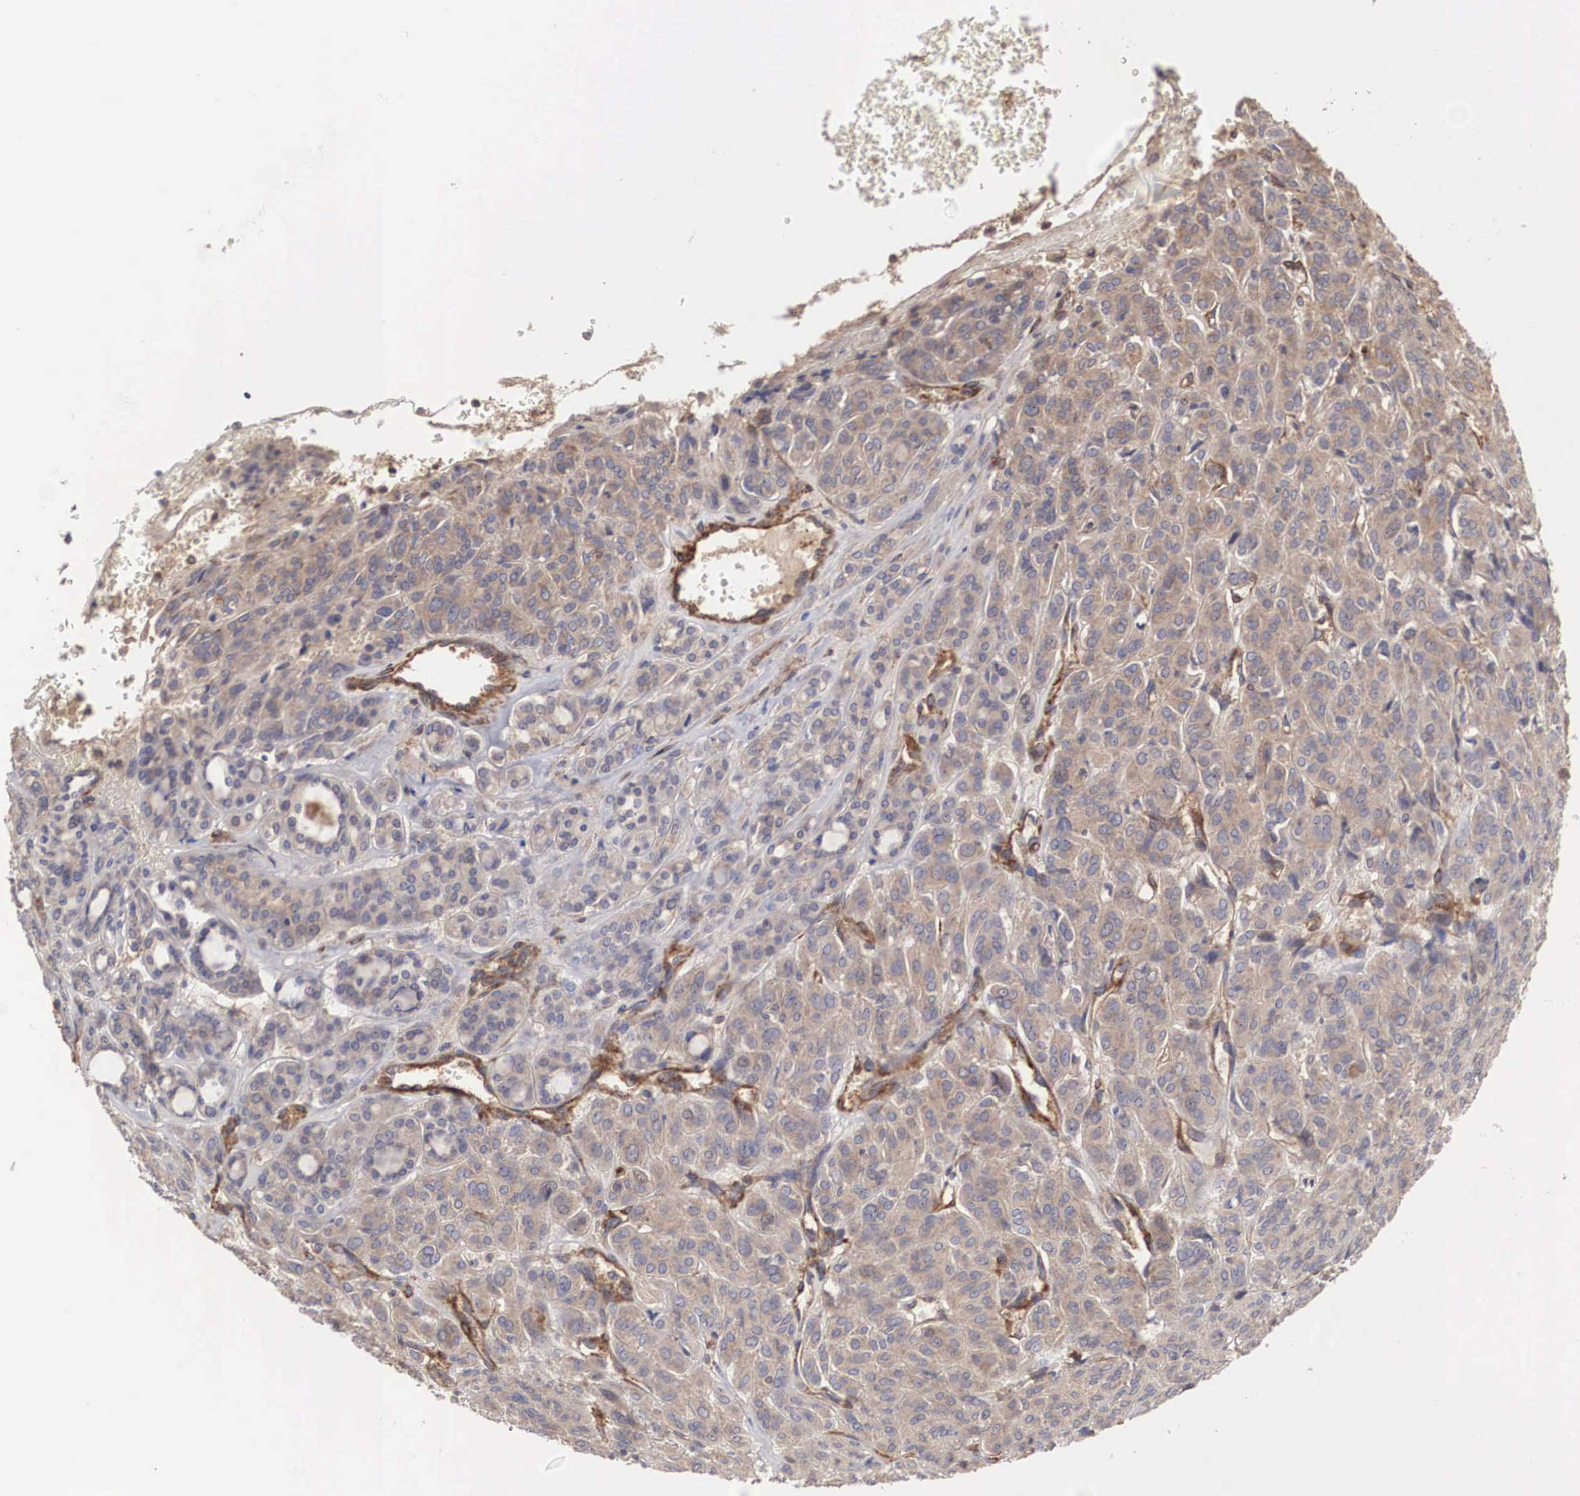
{"staining": {"intensity": "moderate", "quantity": ">75%", "location": "cytoplasmic/membranous"}, "tissue": "thyroid cancer", "cell_type": "Tumor cells", "image_type": "cancer", "snomed": [{"axis": "morphology", "description": "Follicular adenoma carcinoma, NOS"}, {"axis": "topography", "description": "Thyroid gland"}], "caption": "Tumor cells reveal medium levels of moderate cytoplasmic/membranous staining in approximately >75% of cells in thyroid cancer.", "gene": "ARMCX4", "patient": {"sex": "female", "age": 71}}